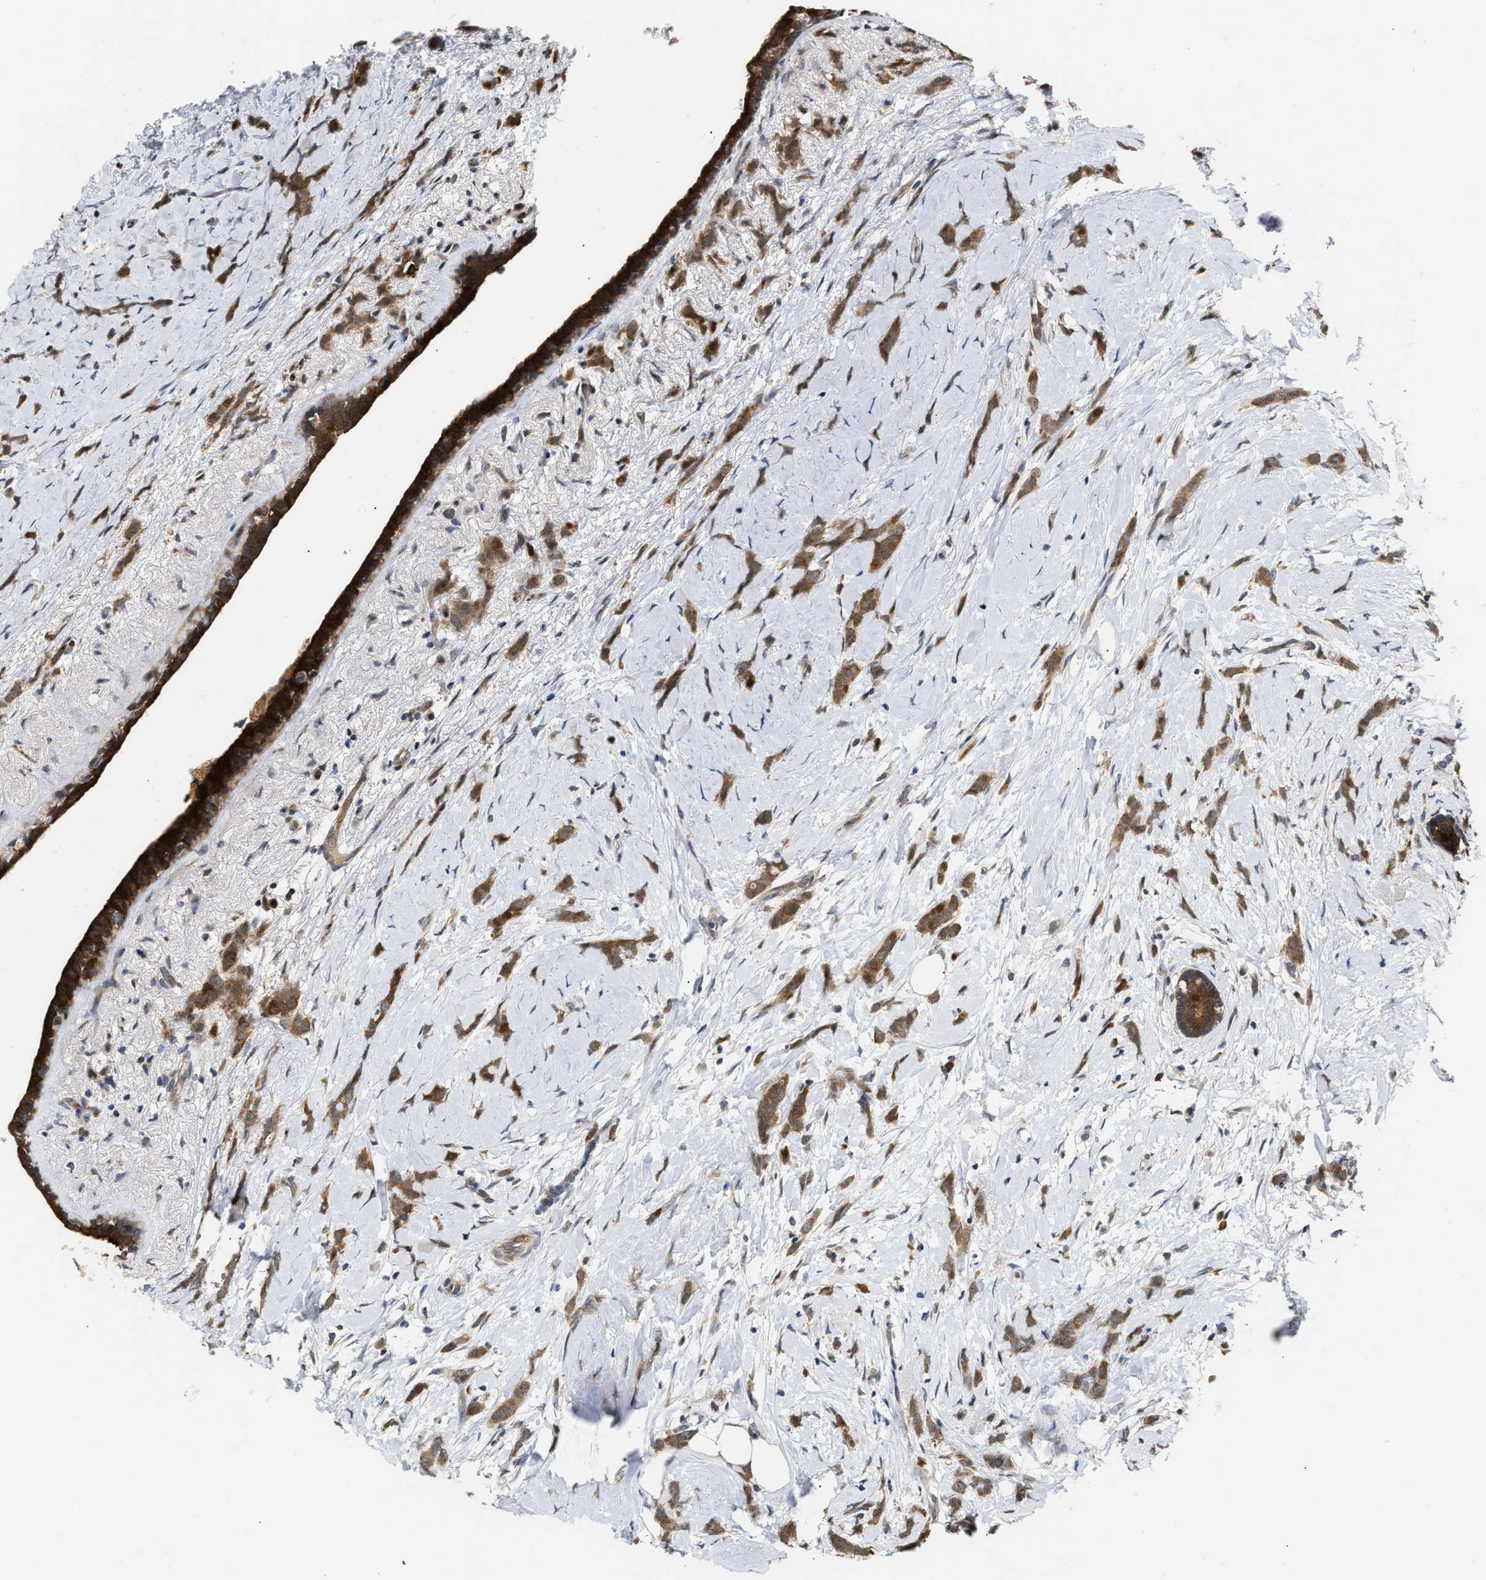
{"staining": {"intensity": "moderate", "quantity": ">75%", "location": "cytoplasmic/membranous"}, "tissue": "breast cancer", "cell_type": "Tumor cells", "image_type": "cancer", "snomed": [{"axis": "morphology", "description": "Lobular carcinoma, in situ"}, {"axis": "morphology", "description": "Lobular carcinoma"}, {"axis": "topography", "description": "Breast"}], "caption": "High-magnification brightfield microscopy of breast cancer (lobular carcinoma) stained with DAB (brown) and counterstained with hematoxylin (blue). tumor cells exhibit moderate cytoplasmic/membranous positivity is identified in about>75% of cells.", "gene": "EXTL2", "patient": {"sex": "female", "age": 41}}